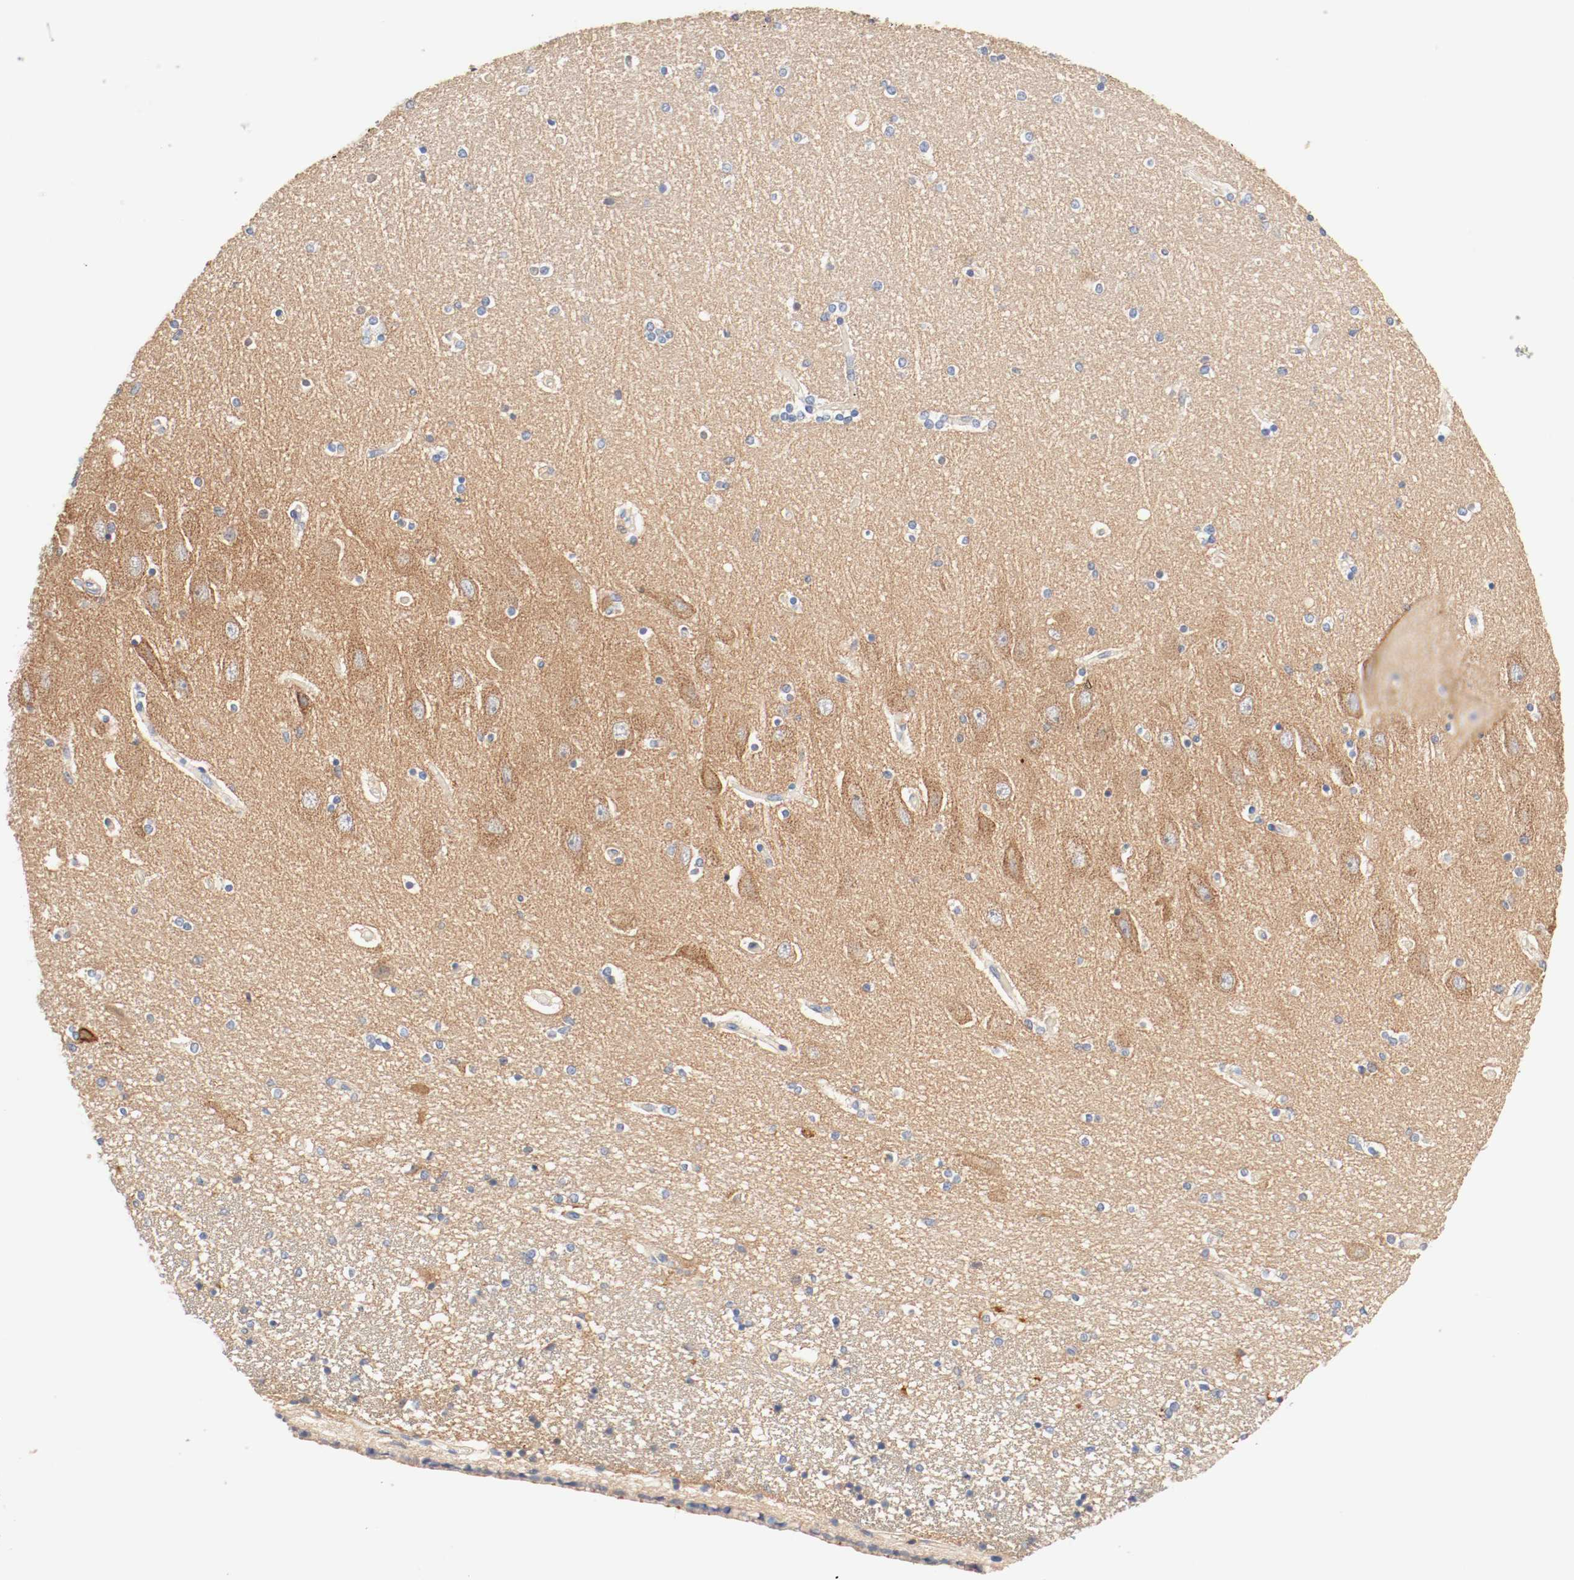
{"staining": {"intensity": "moderate", "quantity": "<25%", "location": "cytoplasmic/membranous"}, "tissue": "hippocampus", "cell_type": "Glial cells", "image_type": "normal", "snomed": [{"axis": "morphology", "description": "Normal tissue, NOS"}, {"axis": "topography", "description": "Hippocampus"}], "caption": "Immunohistochemistry (IHC) (DAB) staining of unremarkable human hippocampus displays moderate cytoplasmic/membranous protein expression in about <25% of glial cells.", "gene": "GIT1", "patient": {"sex": "female", "age": 54}}